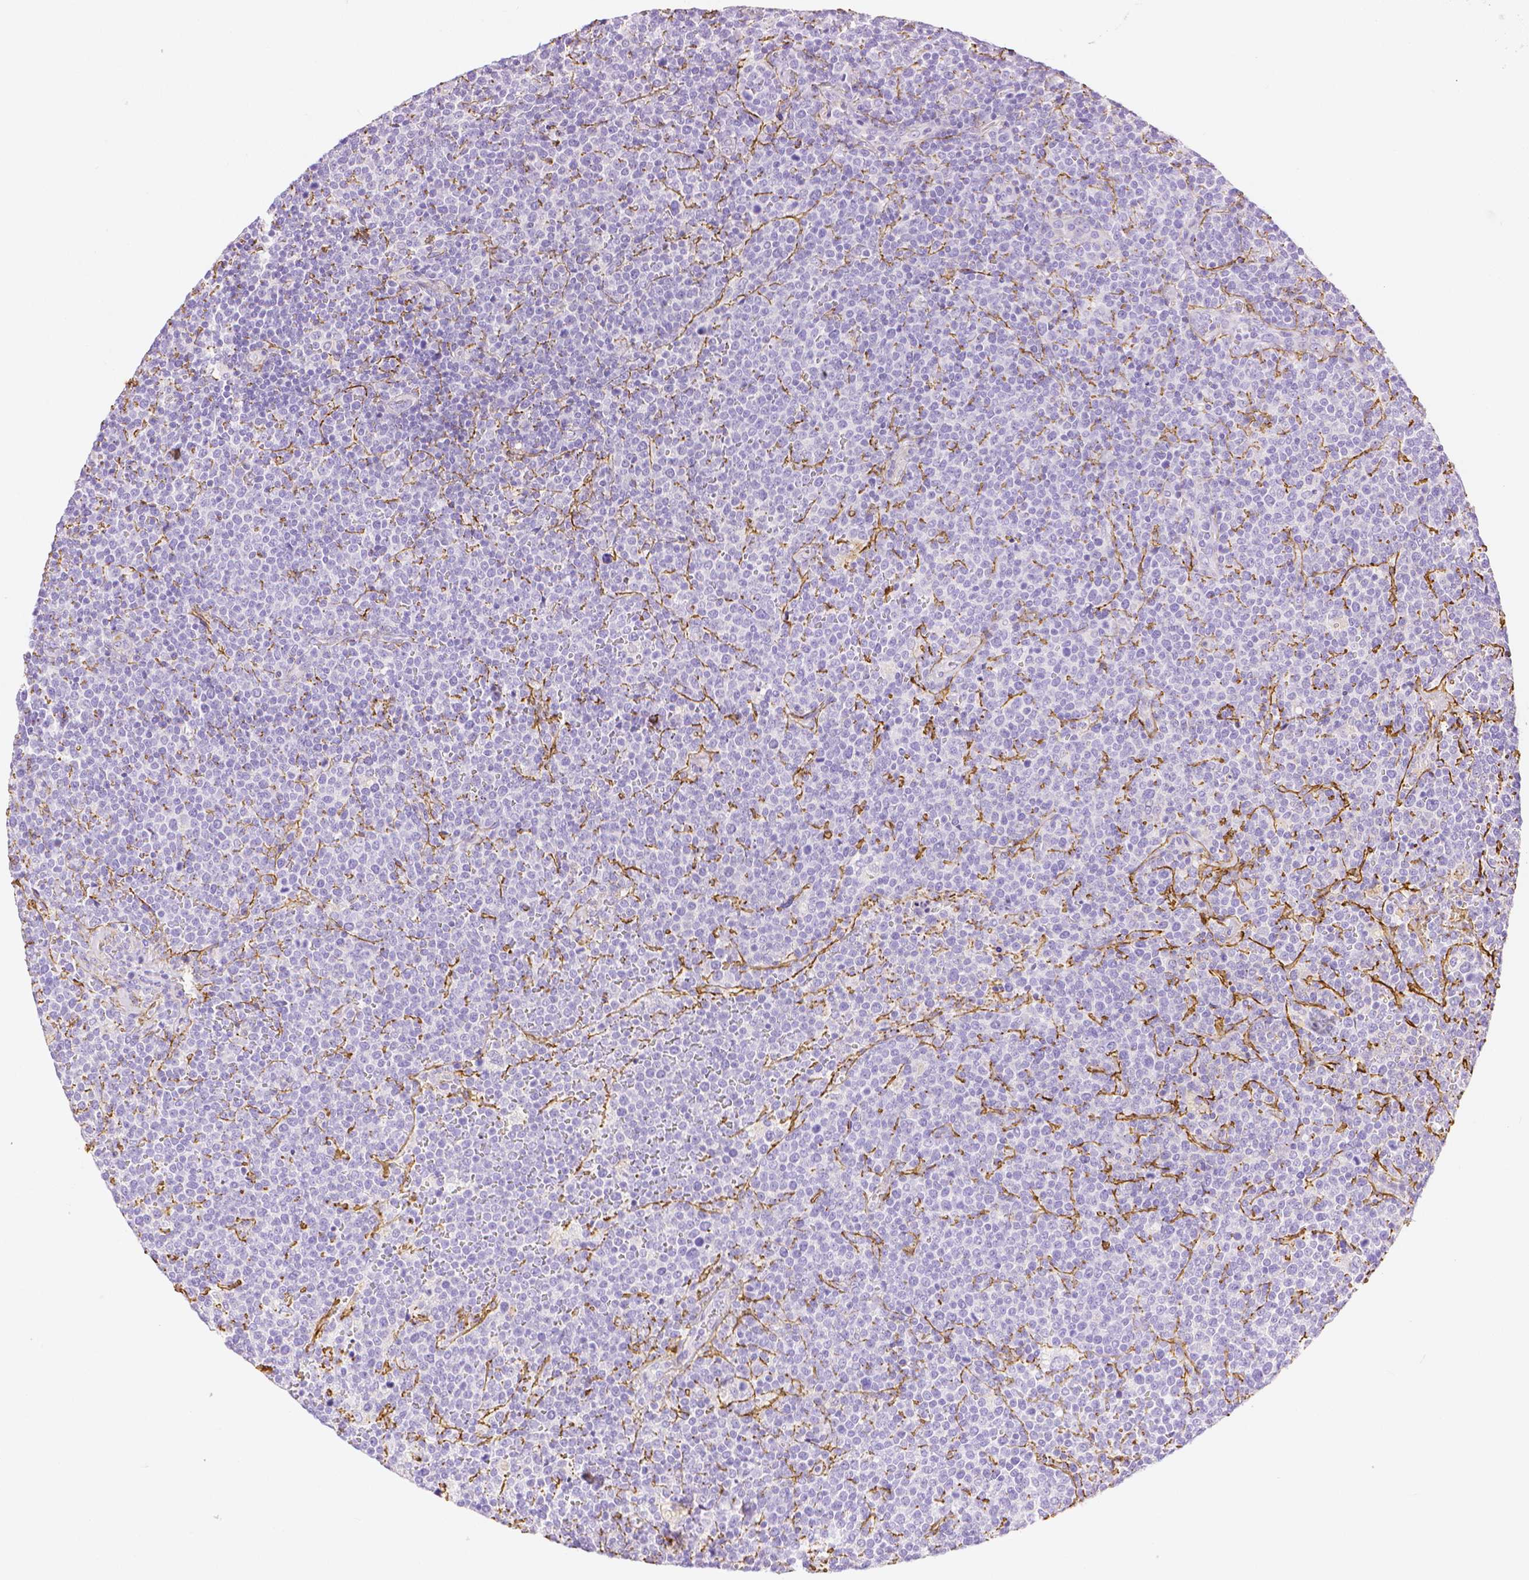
{"staining": {"intensity": "negative", "quantity": "none", "location": "none"}, "tissue": "lymphoma", "cell_type": "Tumor cells", "image_type": "cancer", "snomed": [{"axis": "morphology", "description": "Malignant lymphoma, non-Hodgkin's type, High grade"}, {"axis": "topography", "description": "Lymph node"}], "caption": "Lymphoma stained for a protein using immunohistochemistry (IHC) reveals no expression tumor cells.", "gene": "FBN1", "patient": {"sex": "male", "age": 61}}